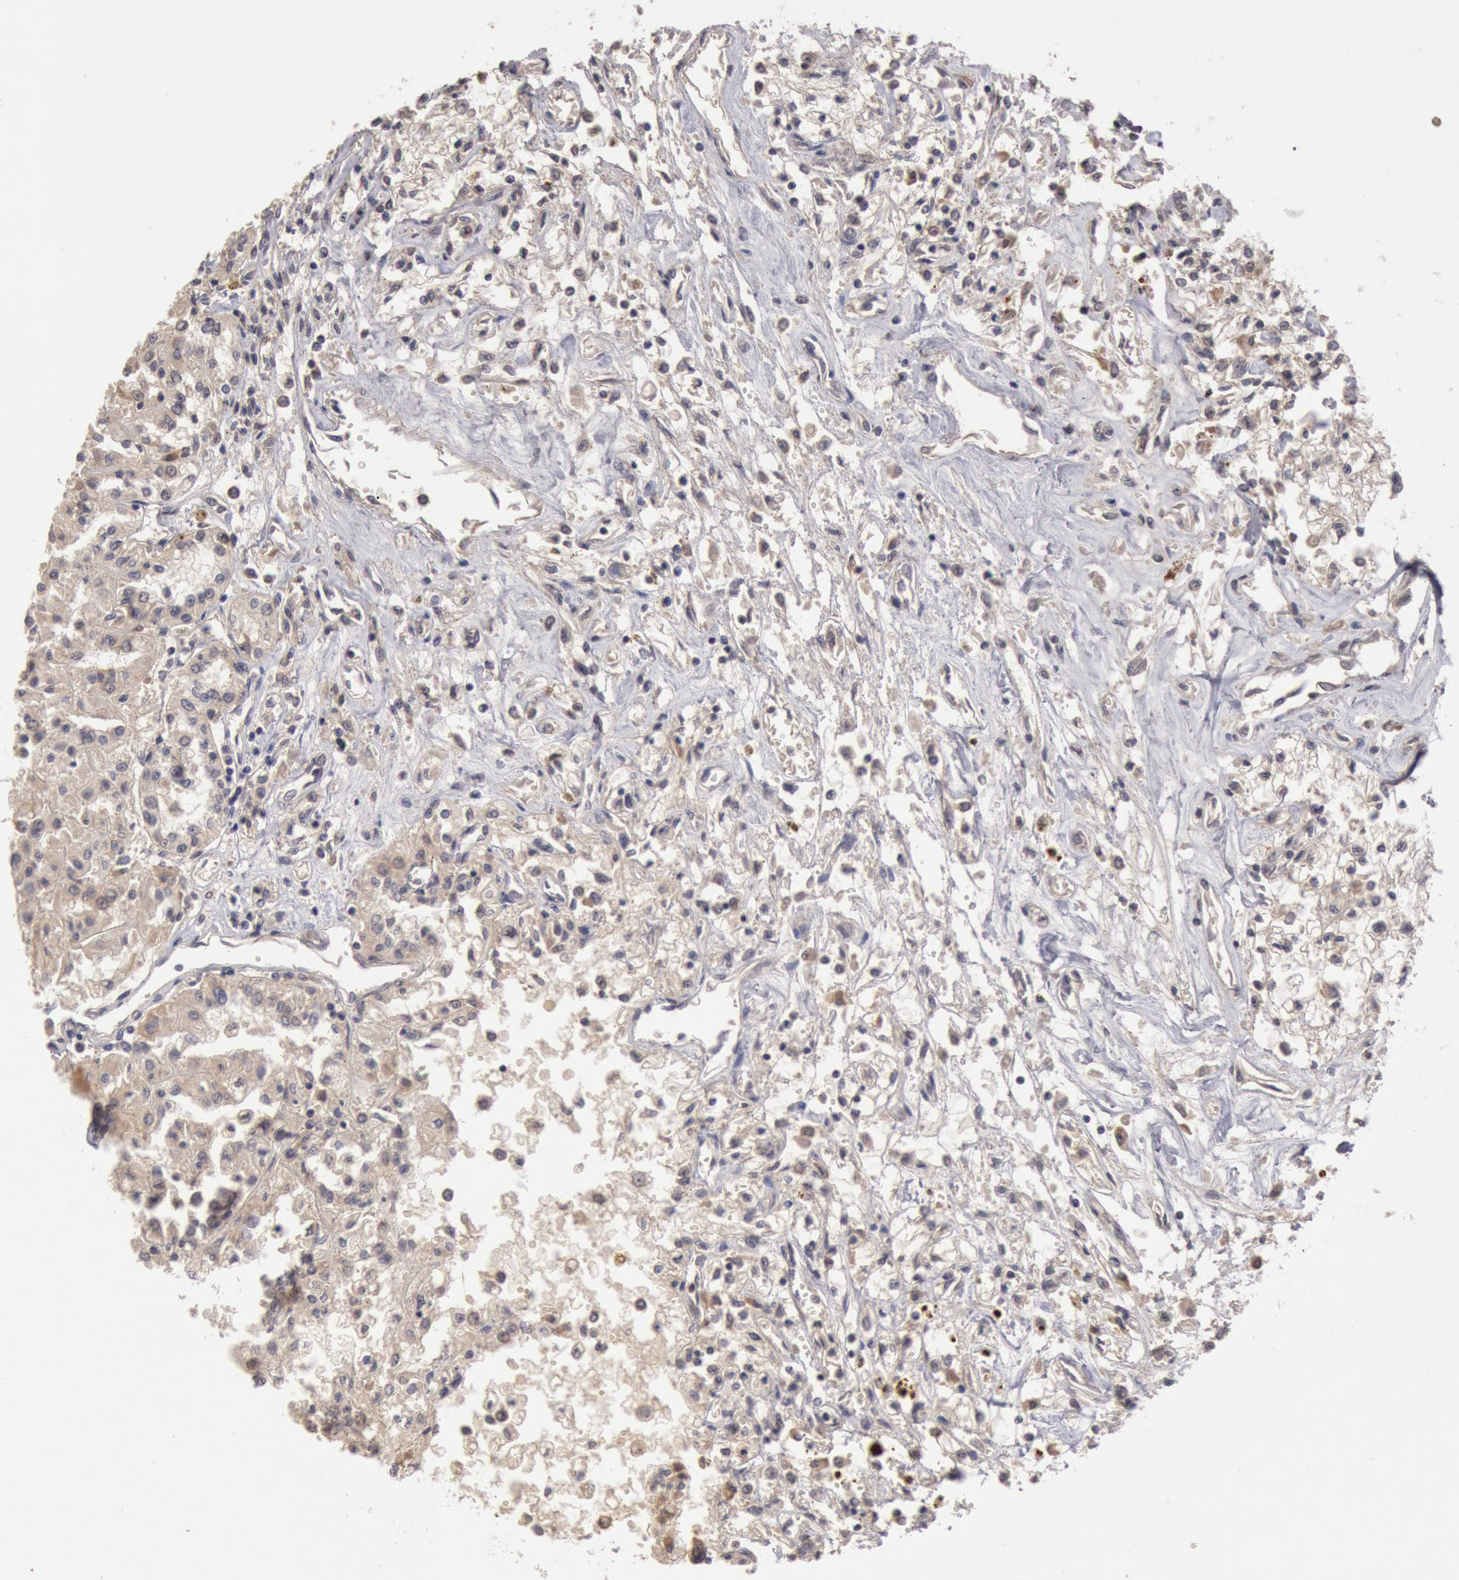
{"staining": {"intensity": "weak", "quantity": "25%-75%", "location": "cytoplasmic/membranous"}, "tissue": "renal cancer", "cell_type": "Tumor cells", "image_type": "cancer", "snomed": [{"axis": "morphology", "description": "Adenocarcinoma, NOS"}, {"axis": "topography", "description": "Kidney"}], "caption": "Renal cancer stained with a brown dye reveals weak cytoplasmic/membranous positive staining in about 25%-75% of tumor cells.", "gene": "ZFP36L1", "patient": {"sex": "male", "age": 78}}